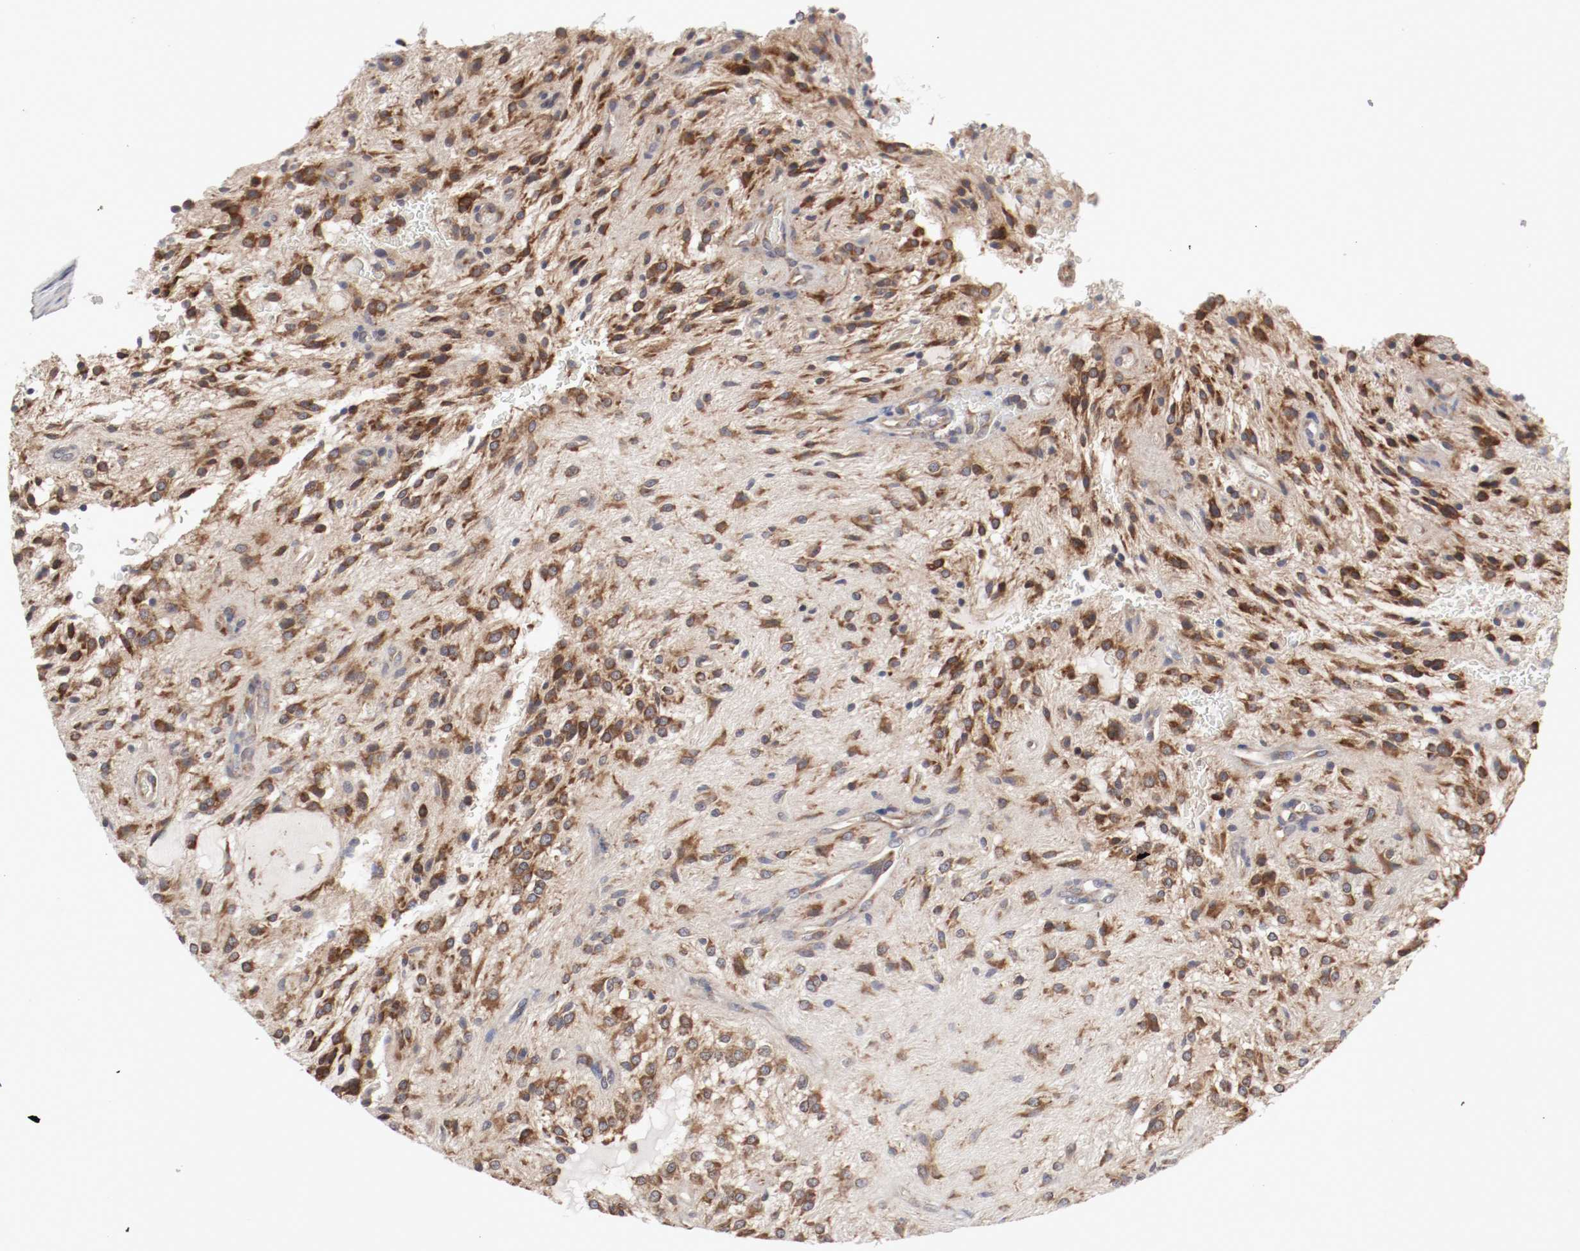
{"staining": {"intensity": "moderate", "quantity": ">75%", "location": "cytoplasmic/membranous"}, "tissue": "glioma", "cell_type": "Tumor cells", "image_type": "cancer", "snomed": [{"axis": "morphology", "description": "Glioma, malignant, NOS"}, {"axis": "topography", "description": "Cerebellum"}], "caption": "Tumor cells exhibit medium levels of moderate cytoplasmic/membranous staining in about >75% of cells in human glioma.", "gene": "FKBP3", "patient": {"sex": "female", "age": 10}}